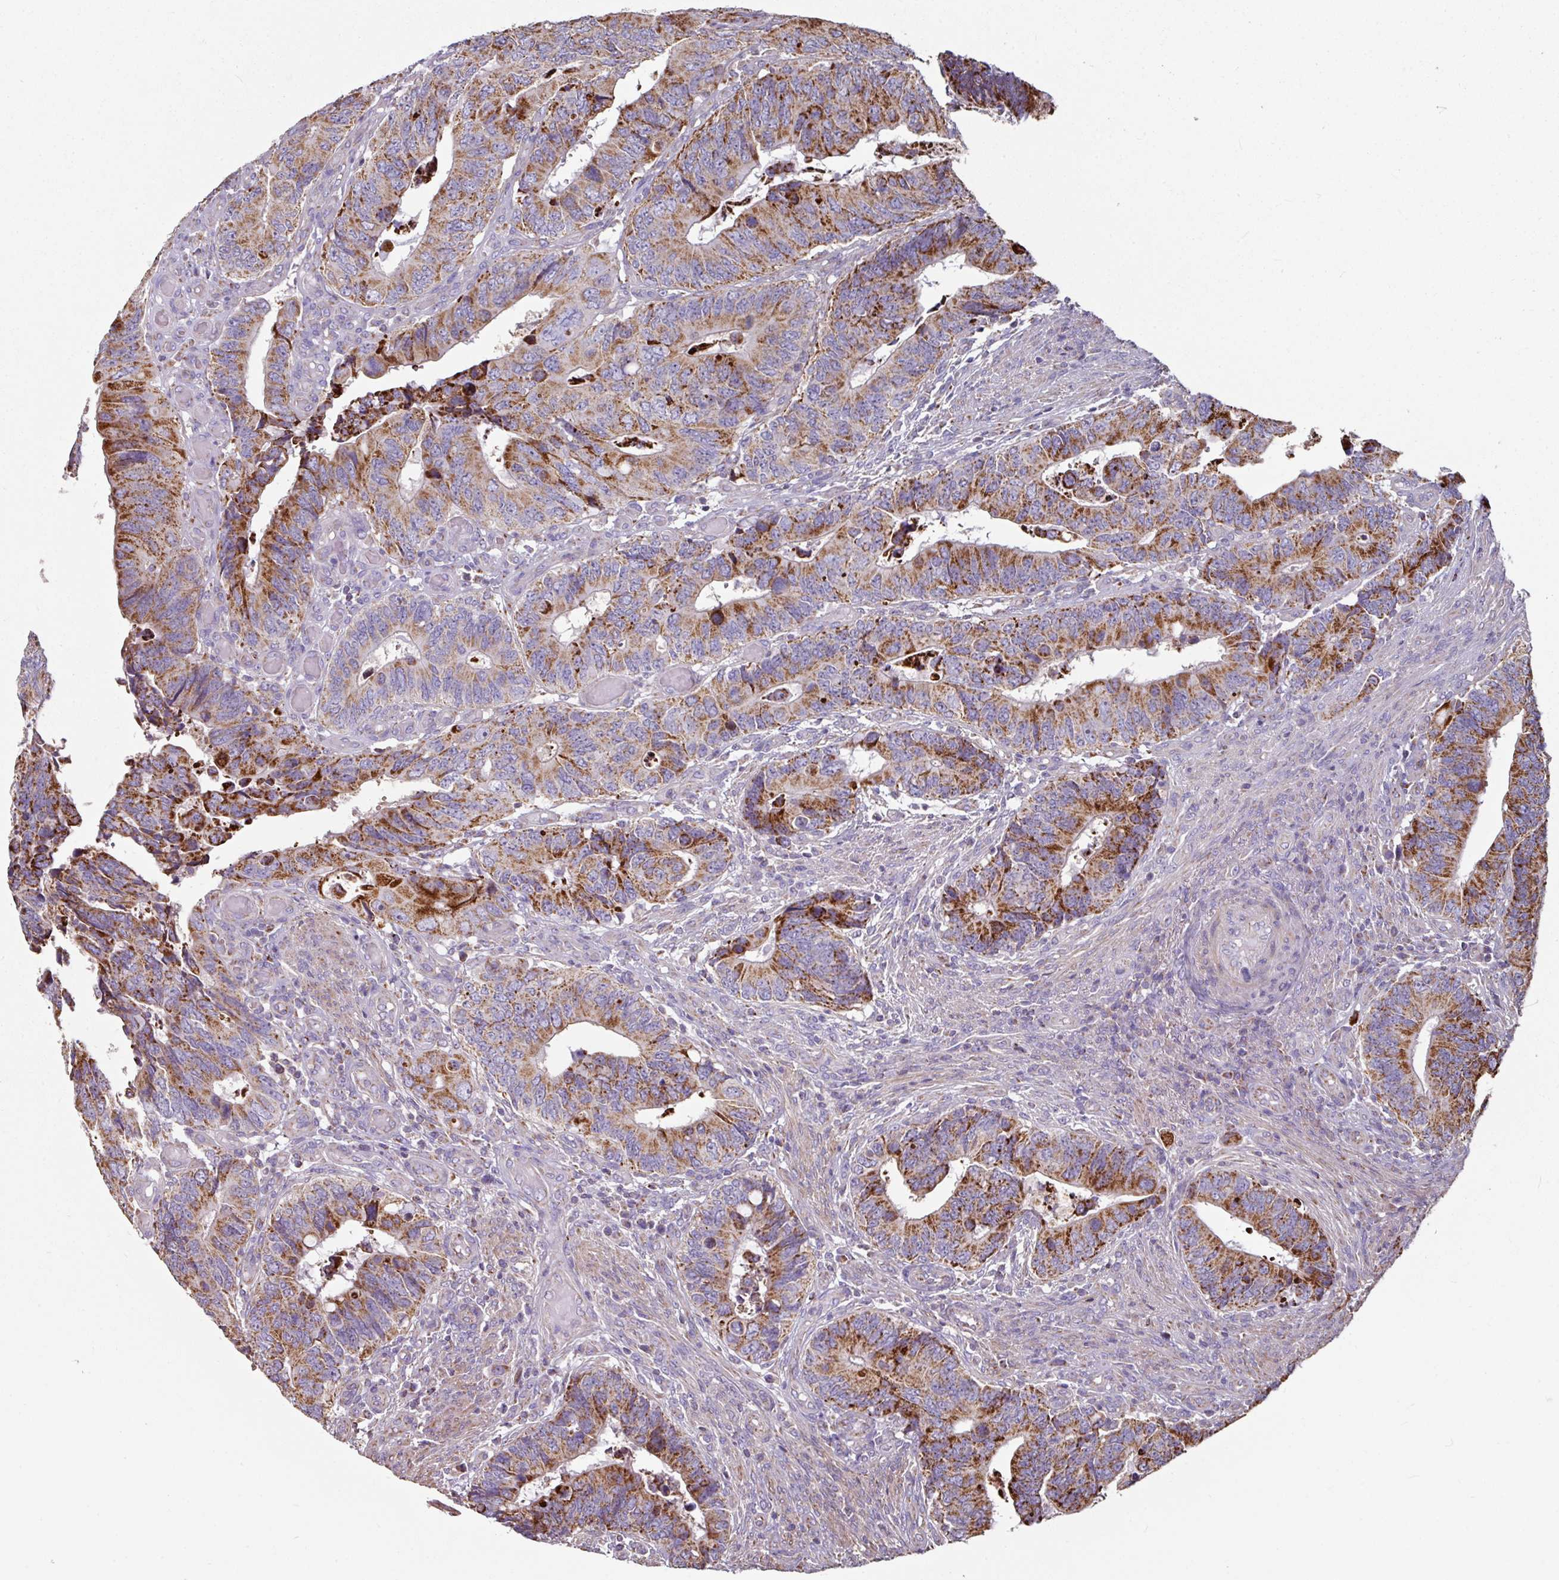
{"staining": {"intensity": "strong", "quantity": "25%-75%", "location": "cytoplasmic/membranous"}, "tissue": "colorectal cancer", "cell_type": "Tumor cells", "image_type": "cancer", "snomed": [{"axis": "morphology", "description": "Adenocarcinoma, NOS"}, {"axis": "topography", "description": "Colon"}], "caption": "Immunohistochemical staining of human colorectal cancer (adenocarcinoma) reveals high levels of strong cytoplasmic/membranous expression in about 25%-75% of tumor cells.", "gene": "OR2D3", "patient": {"sex": "male", "age": 87}}